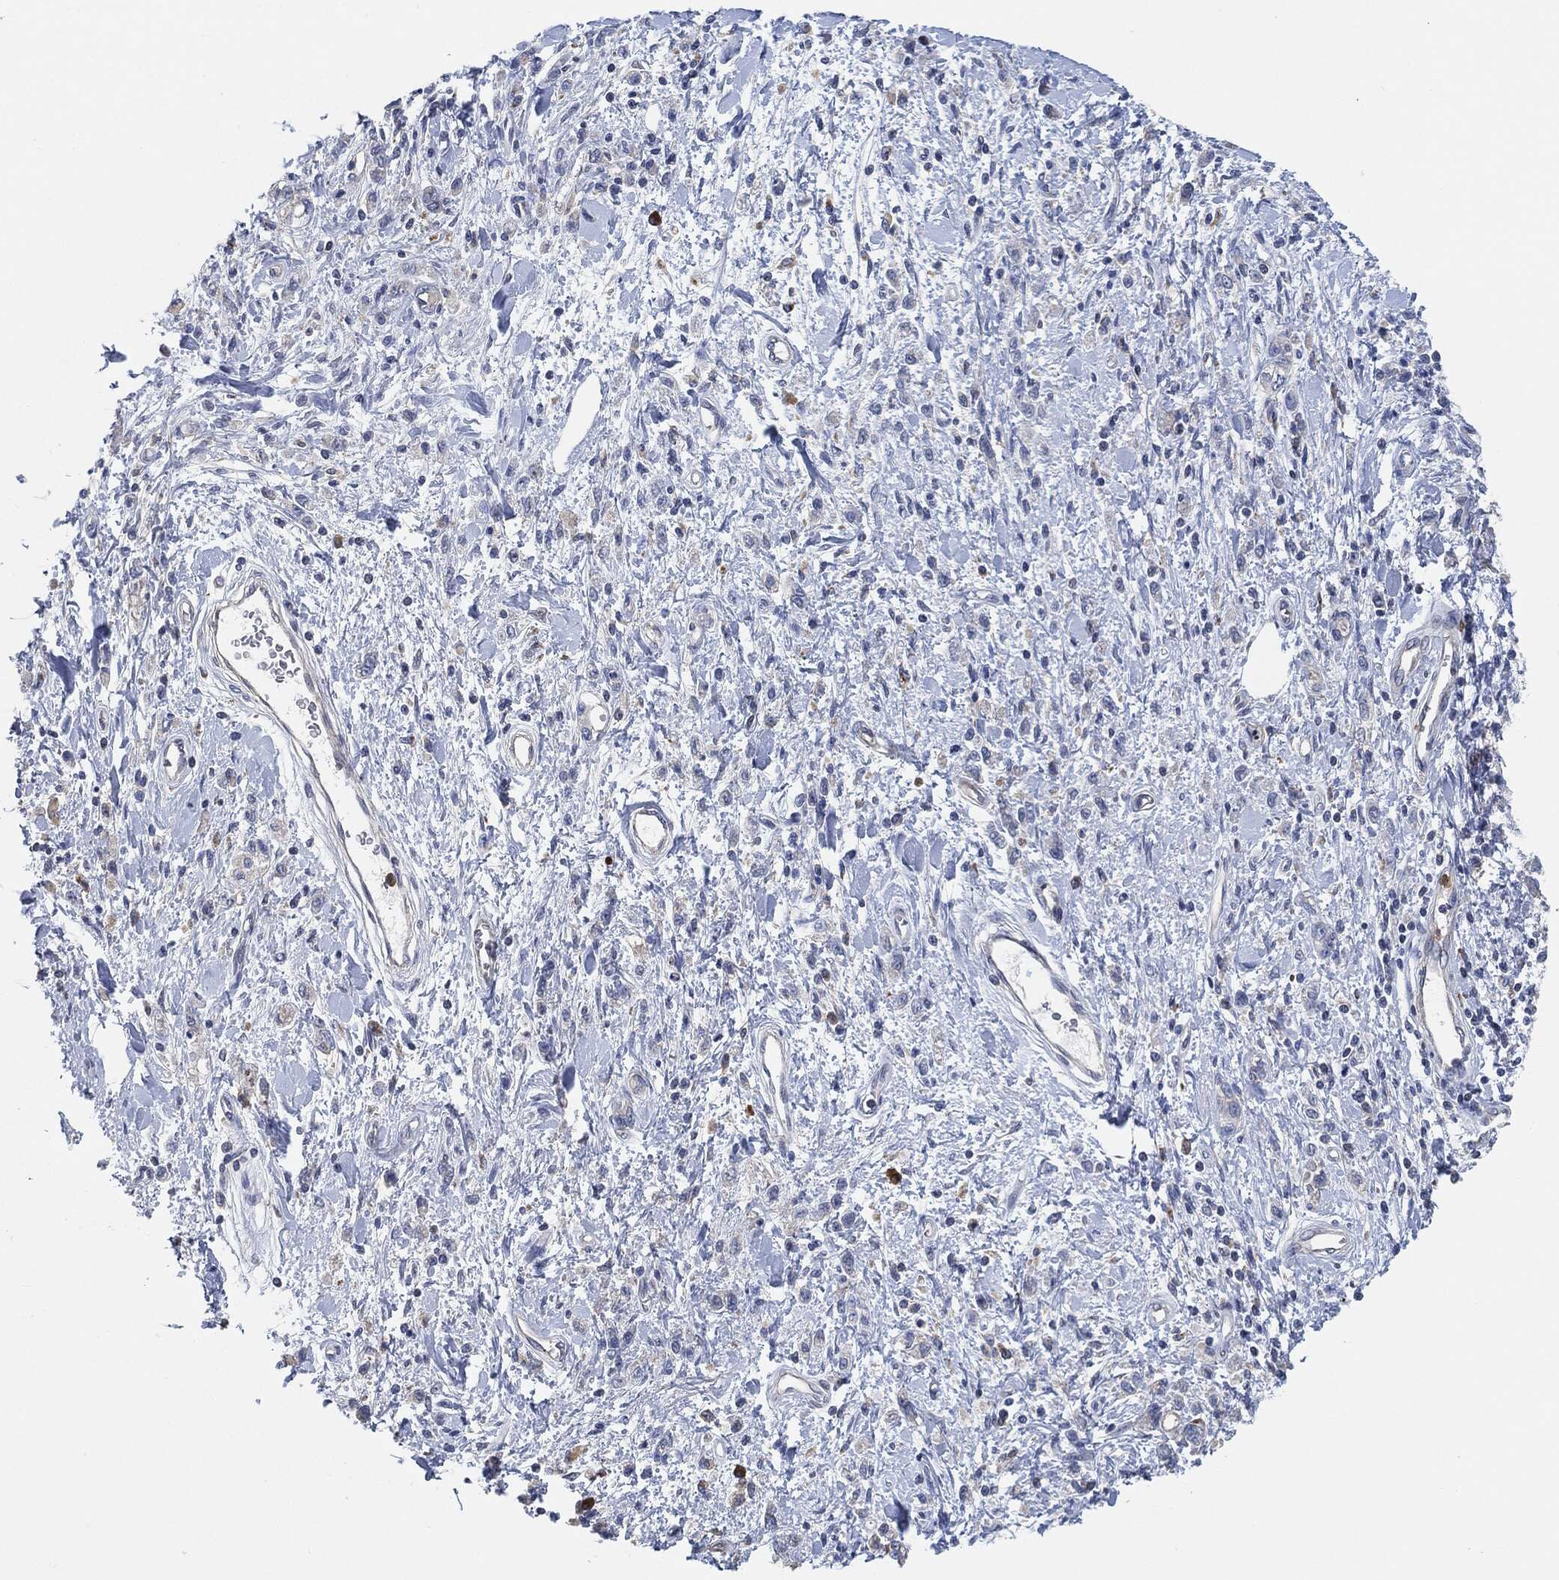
{"staining": {"intensity": "negative", "quantity": "none", "location": "none"}, "tissue": "stomach cancer", "cell_type": "Tumor cells", "image_type": "cancer", "snomed": [{"axis": "morphology", "description": "Adenocarcinoma, NOS"}, {"axis": "topography", "description": "Stomach"}], "caption": "Immunohistochemistry (IHC) of adenocarcinoma (stomach) displays no staining in tumor cells. Brightfield microscopy of immunohistochemistry stained with DAB (brown) and hematoxylin (blue), captured at high magnification.", "gene": "VSIG4", "patient": {"sex": "male", "age": 77}}